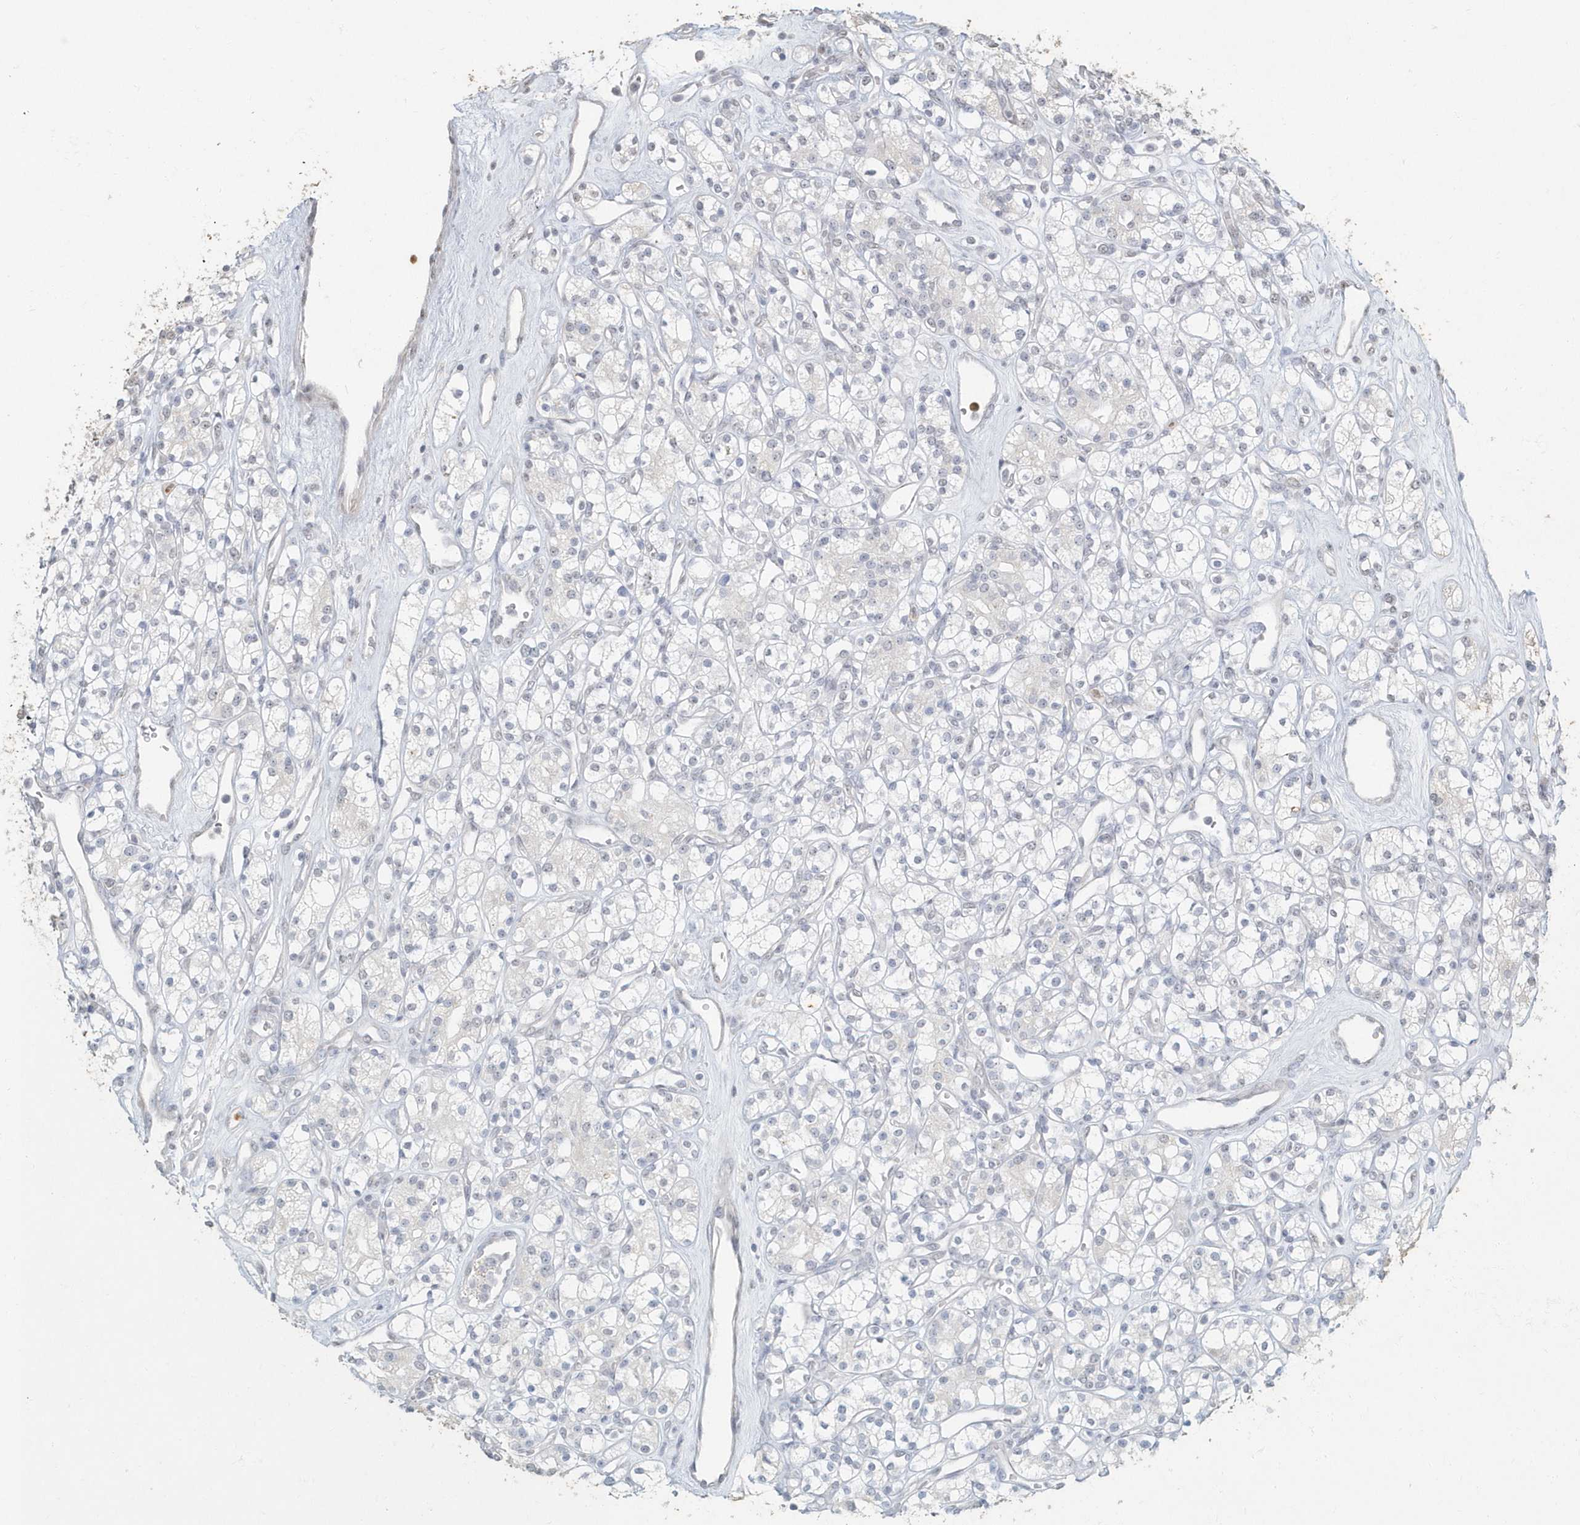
{"staining": {"intensity": "negative", "quantity": "none", "location": "none"}, "tissue": "renal cancer", "cell_type": "Tumor cells", "image_type": "cancer", "snomed": [{"axis": "morphology", "description": "Adenocarcinoma, NOS"}, {"axis": "topography", "description": "Kidney"}], "caption": "Renal cancer (adenocarcinoma) stained for a protein using immunohistochemistry (IHC) shows no staining tumor cells.", "gene": "MYOT", "patient": {"sex": "male", "age": 77}}